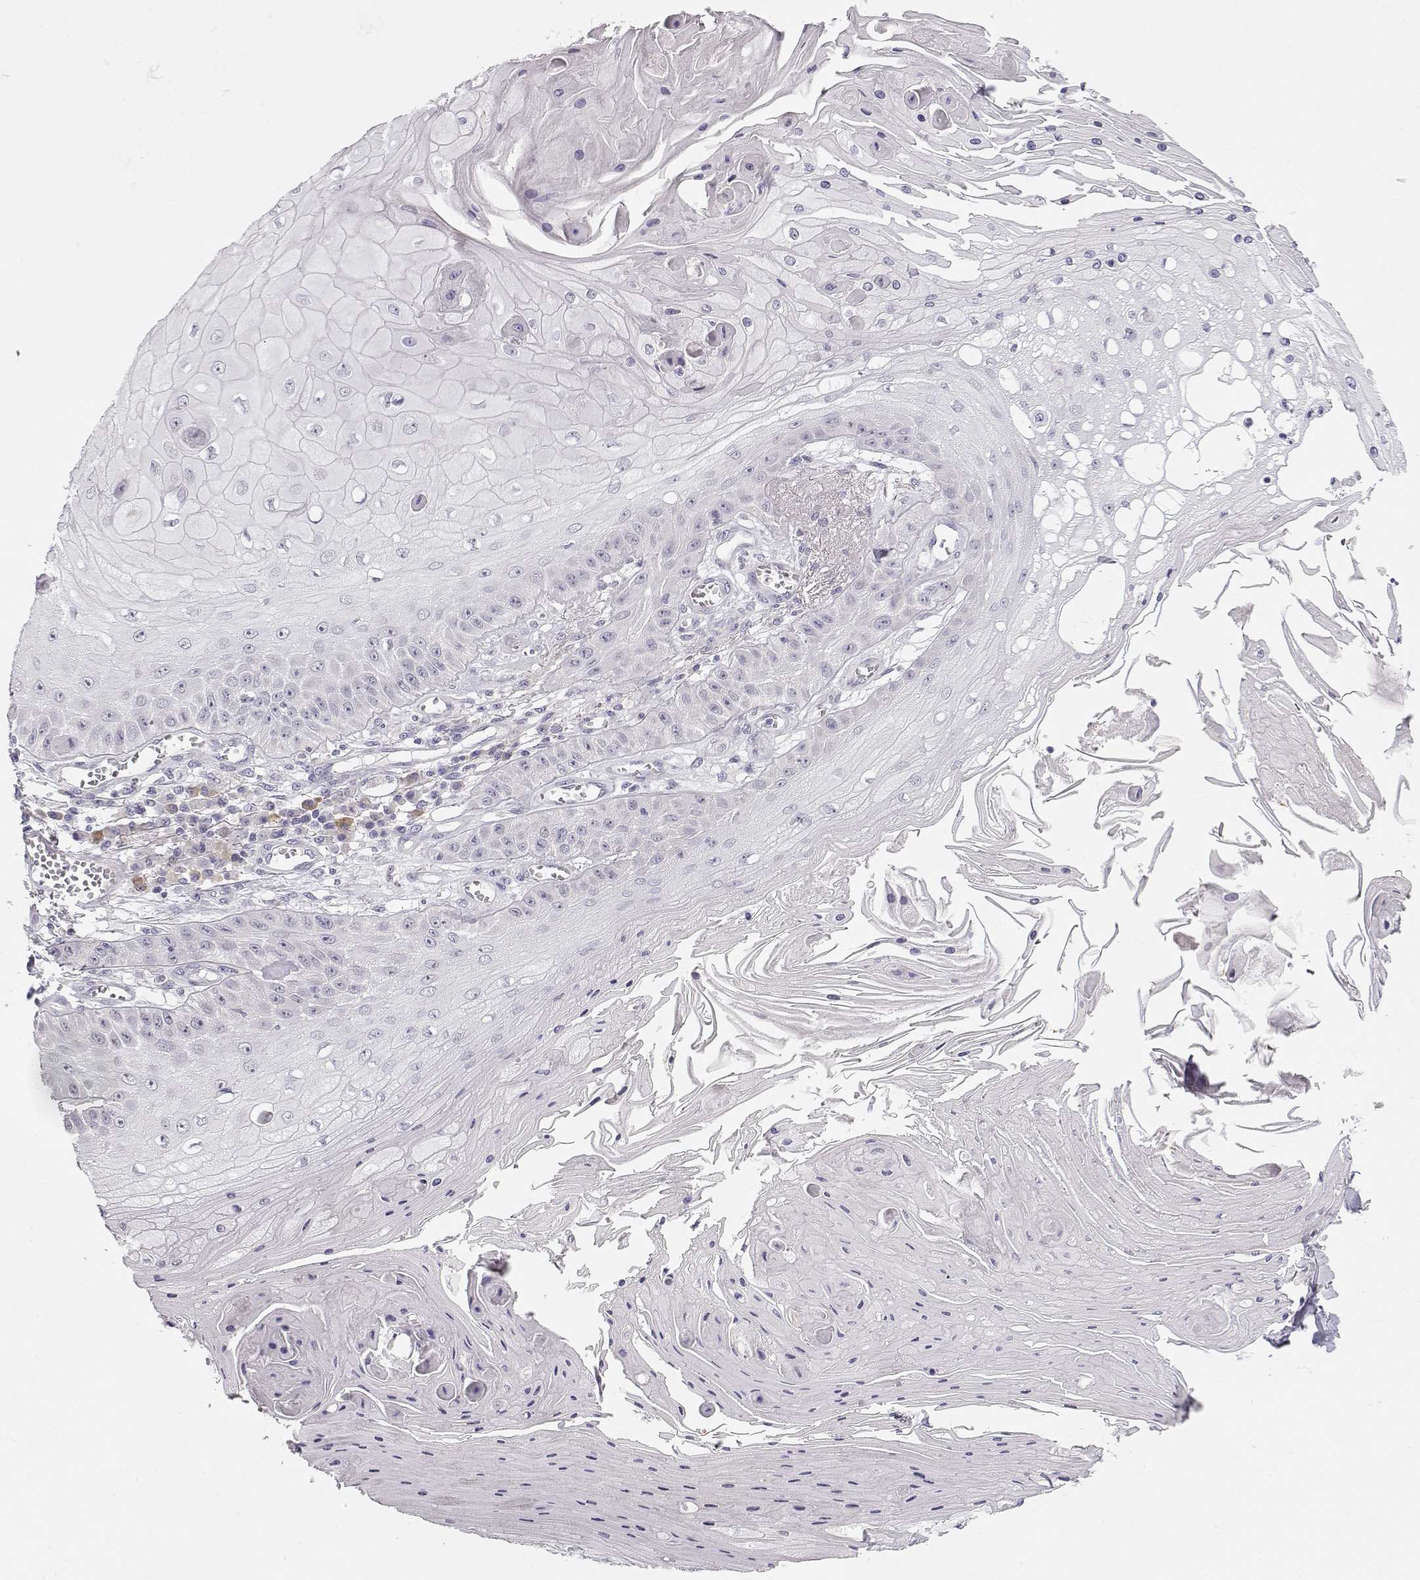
{"staining": {"intensity": "negative", "quantity": "none", "location": "none"}, "tissue": "skin cancer", "cell_type": "Tumor cells", "image_type": "cancer", "snomed": [{"axis": "morphology", "description": "Squamous cell carcinoma, NOS"}, {"axis": "topography", "description": "Skin"}], "caption": "A high-resolution histopathology image shows immunohistochemistry staining of squamous cell carcinoma (skin), which reveals no significant positivity in tumor cells.", "gene": "TTC26", "patient": {"sex": "male", "age": 70}}